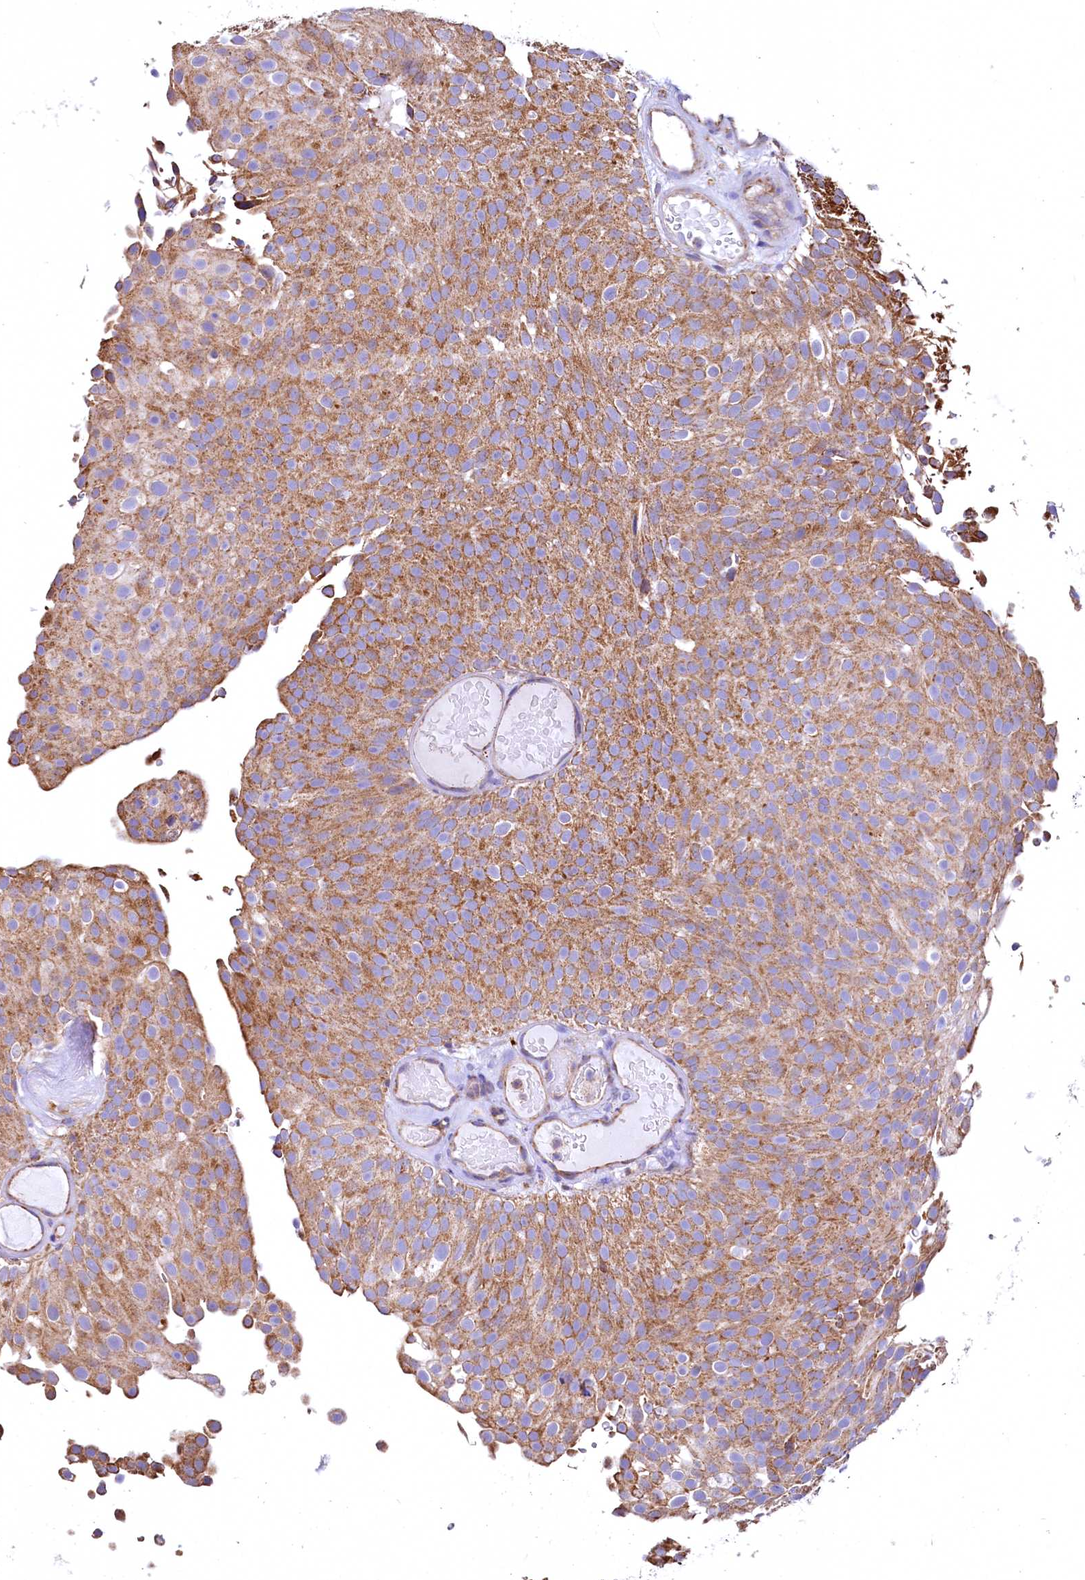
{"staining": {"intensity": "moderate", "quantity": ">75%", "location": "cytoplasmic/membranous"}, "tissue": "urothelial cancer", "cell_type": "Tumor cells", "image_type": "cancer", "snomed": [{"axis": "morphology", "description": "Urothelial carcinoma, Low grade"}, {"axis": "topography", "description": "Urinary bladder"}], "caption": "Urothelial carcinoma (low-grade) was stained to show a protein in brown. There is medium levels of moderate cytoplasmic/membranous expression in approximately >75% of tumor cells. (brown staining indicates protein expression, while blue staining denotes nuclei).", "gene": "NUDT15", "patient": {"sex": "male", "age": 78}}